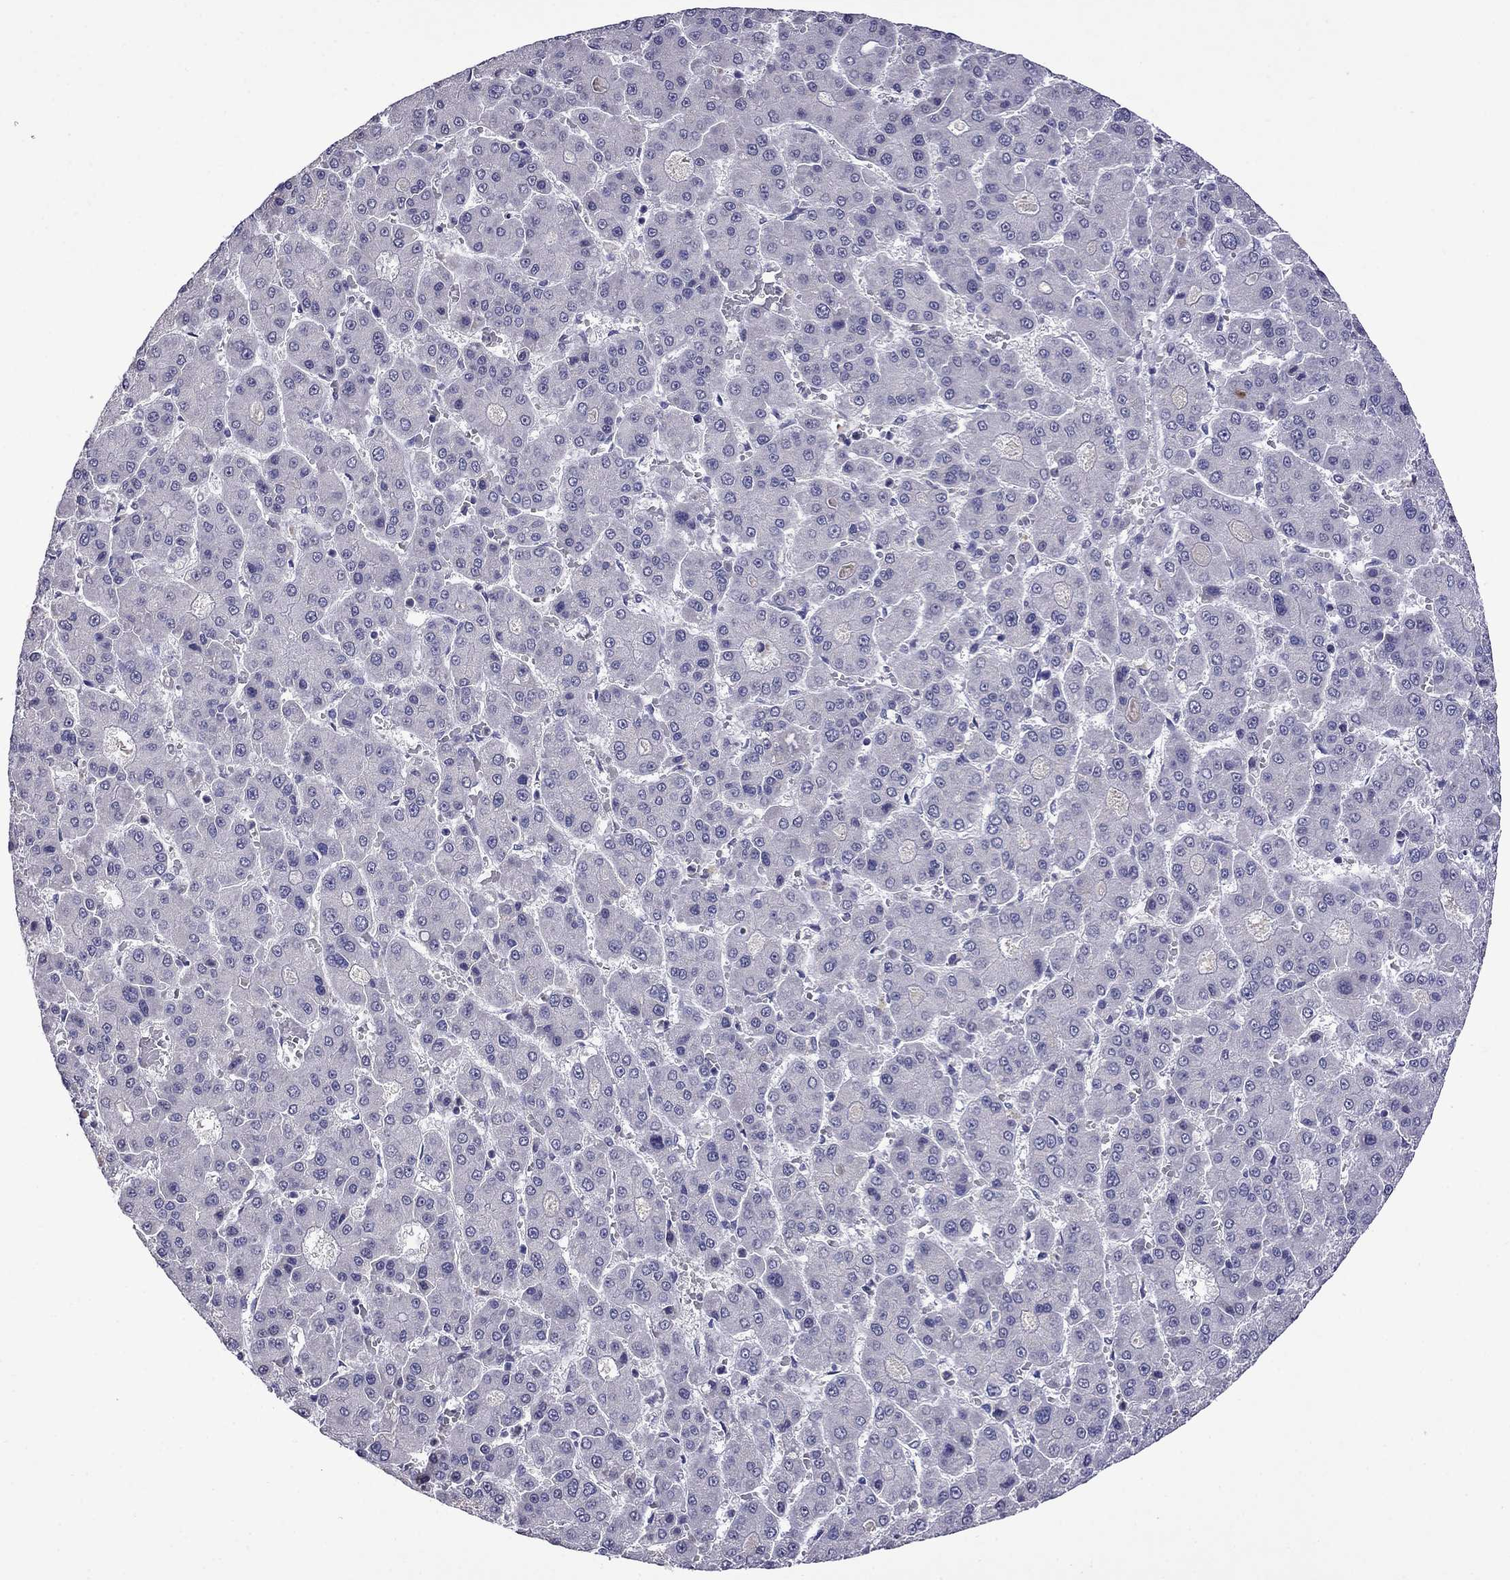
{"staining": {"intensity": "negative", "quantity": "none", "location": "none"}, "tissue": "liver cancer", "cell_type": "Tumor cells", "image_type": "cancer", "snomed": [{"axis": "morphology", "description": "Carcinoma, Hepatocellular, NOS"}, {"axis": "topography", "description": "Liver"}], "caption": "Photomicrograph shows no protein expression in tumor cells of hepatocellular carcinoma (liver) tissue.", "gene": "STAR", "patient": {"sex": "male", "age": 70}}